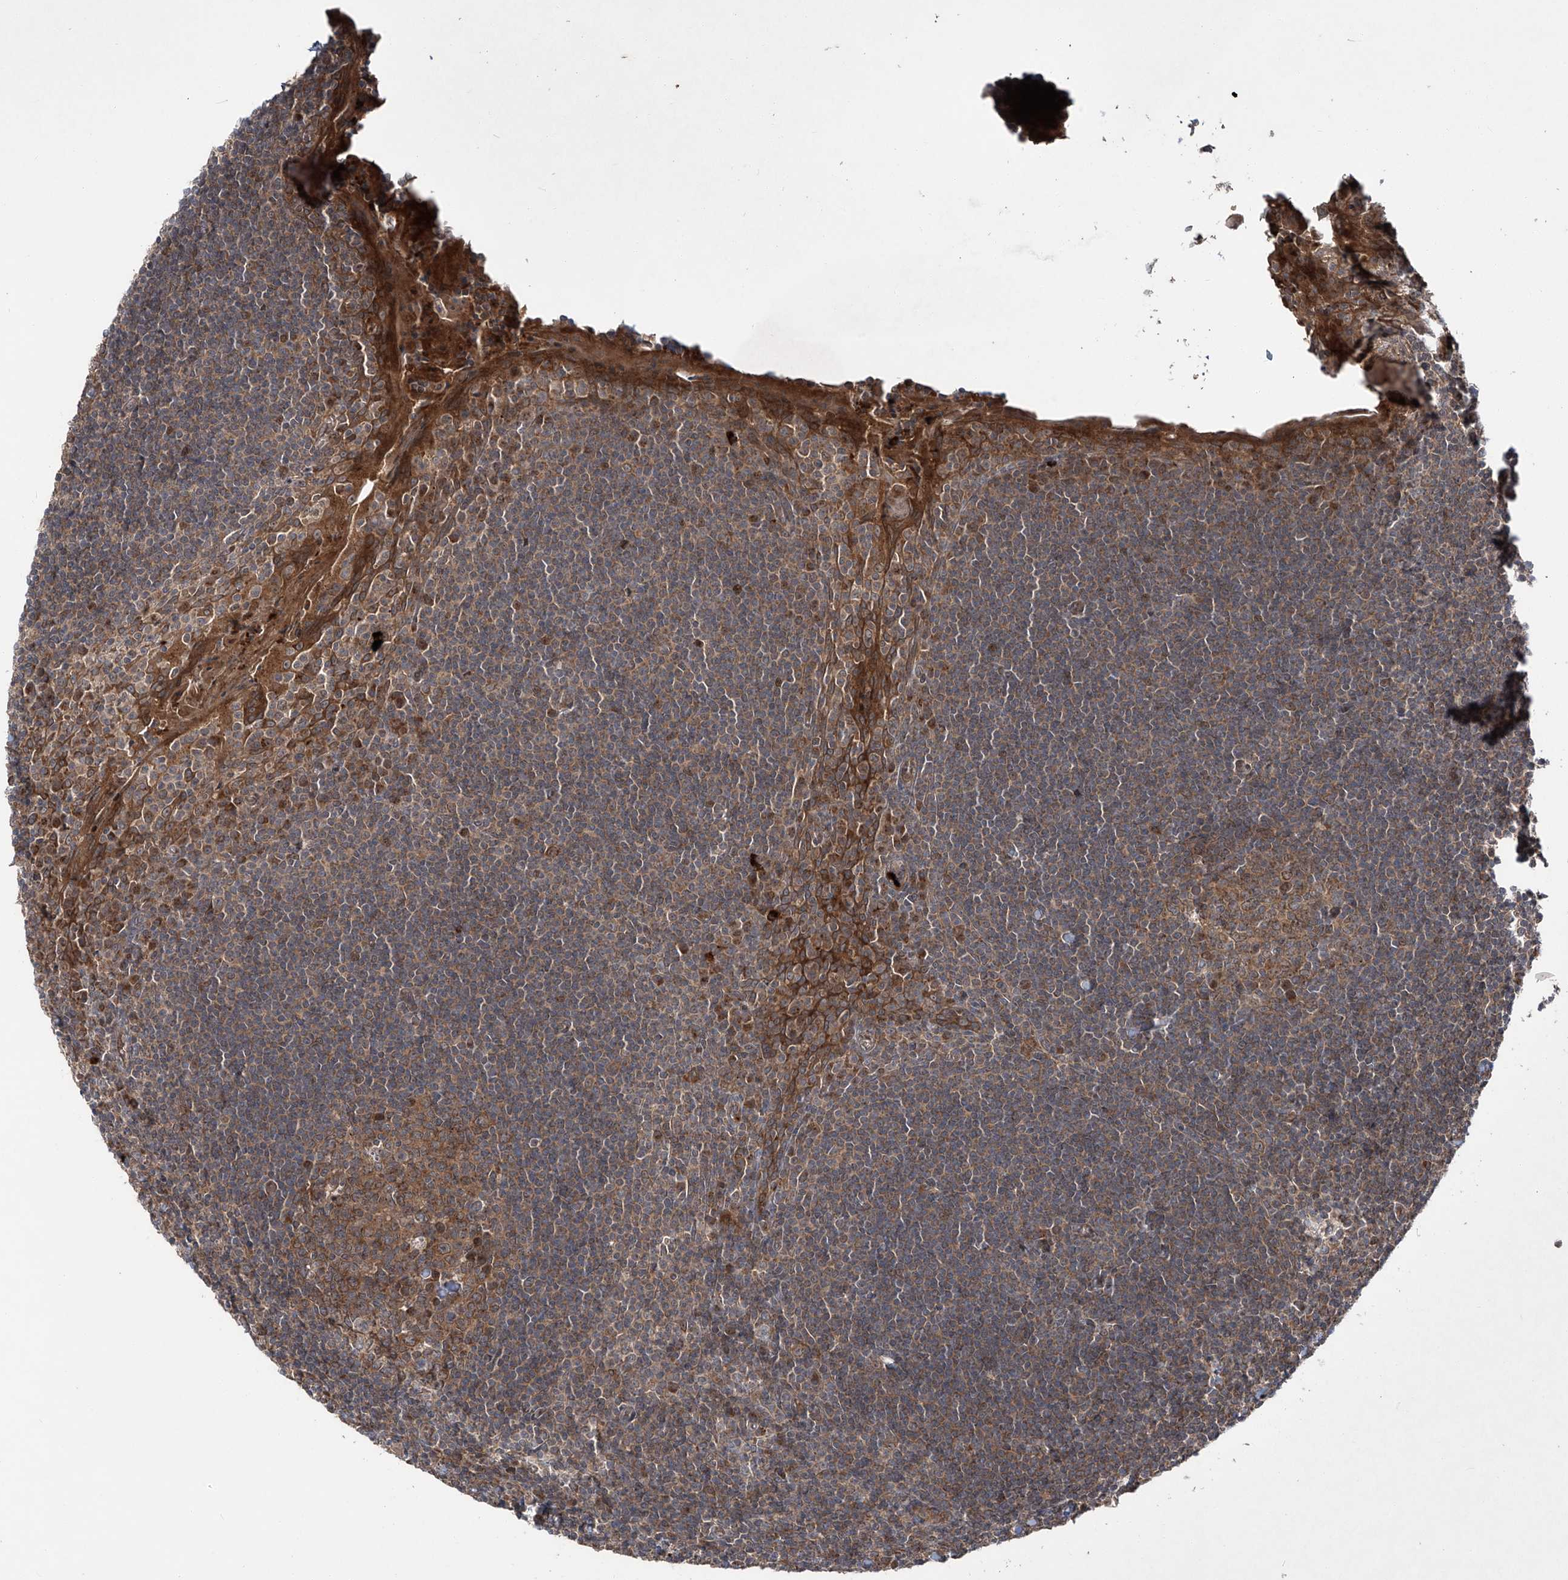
{"staining": {"intensity": "moderate", "quantity": ">75%", "location": "cytoplasmic/membranous"}, "tissue": "tonsil", "cell_type": "Germinal center cells", "image_type": "normal", "snomed": [{"axis": "morphology", "description": "Normal tissue, NOS"}, {"axis": "topography", "description": "Tonsil"}], "caption": "Immunohistochemistry (DAB) staining of unremarkable human tonsil reveals moderate cytoplasmic/membranous protein expression in approximately >75% of germinal center cells.", "gene": "ZDHHC9", "patient": {"sex": "male", "age": 27}}